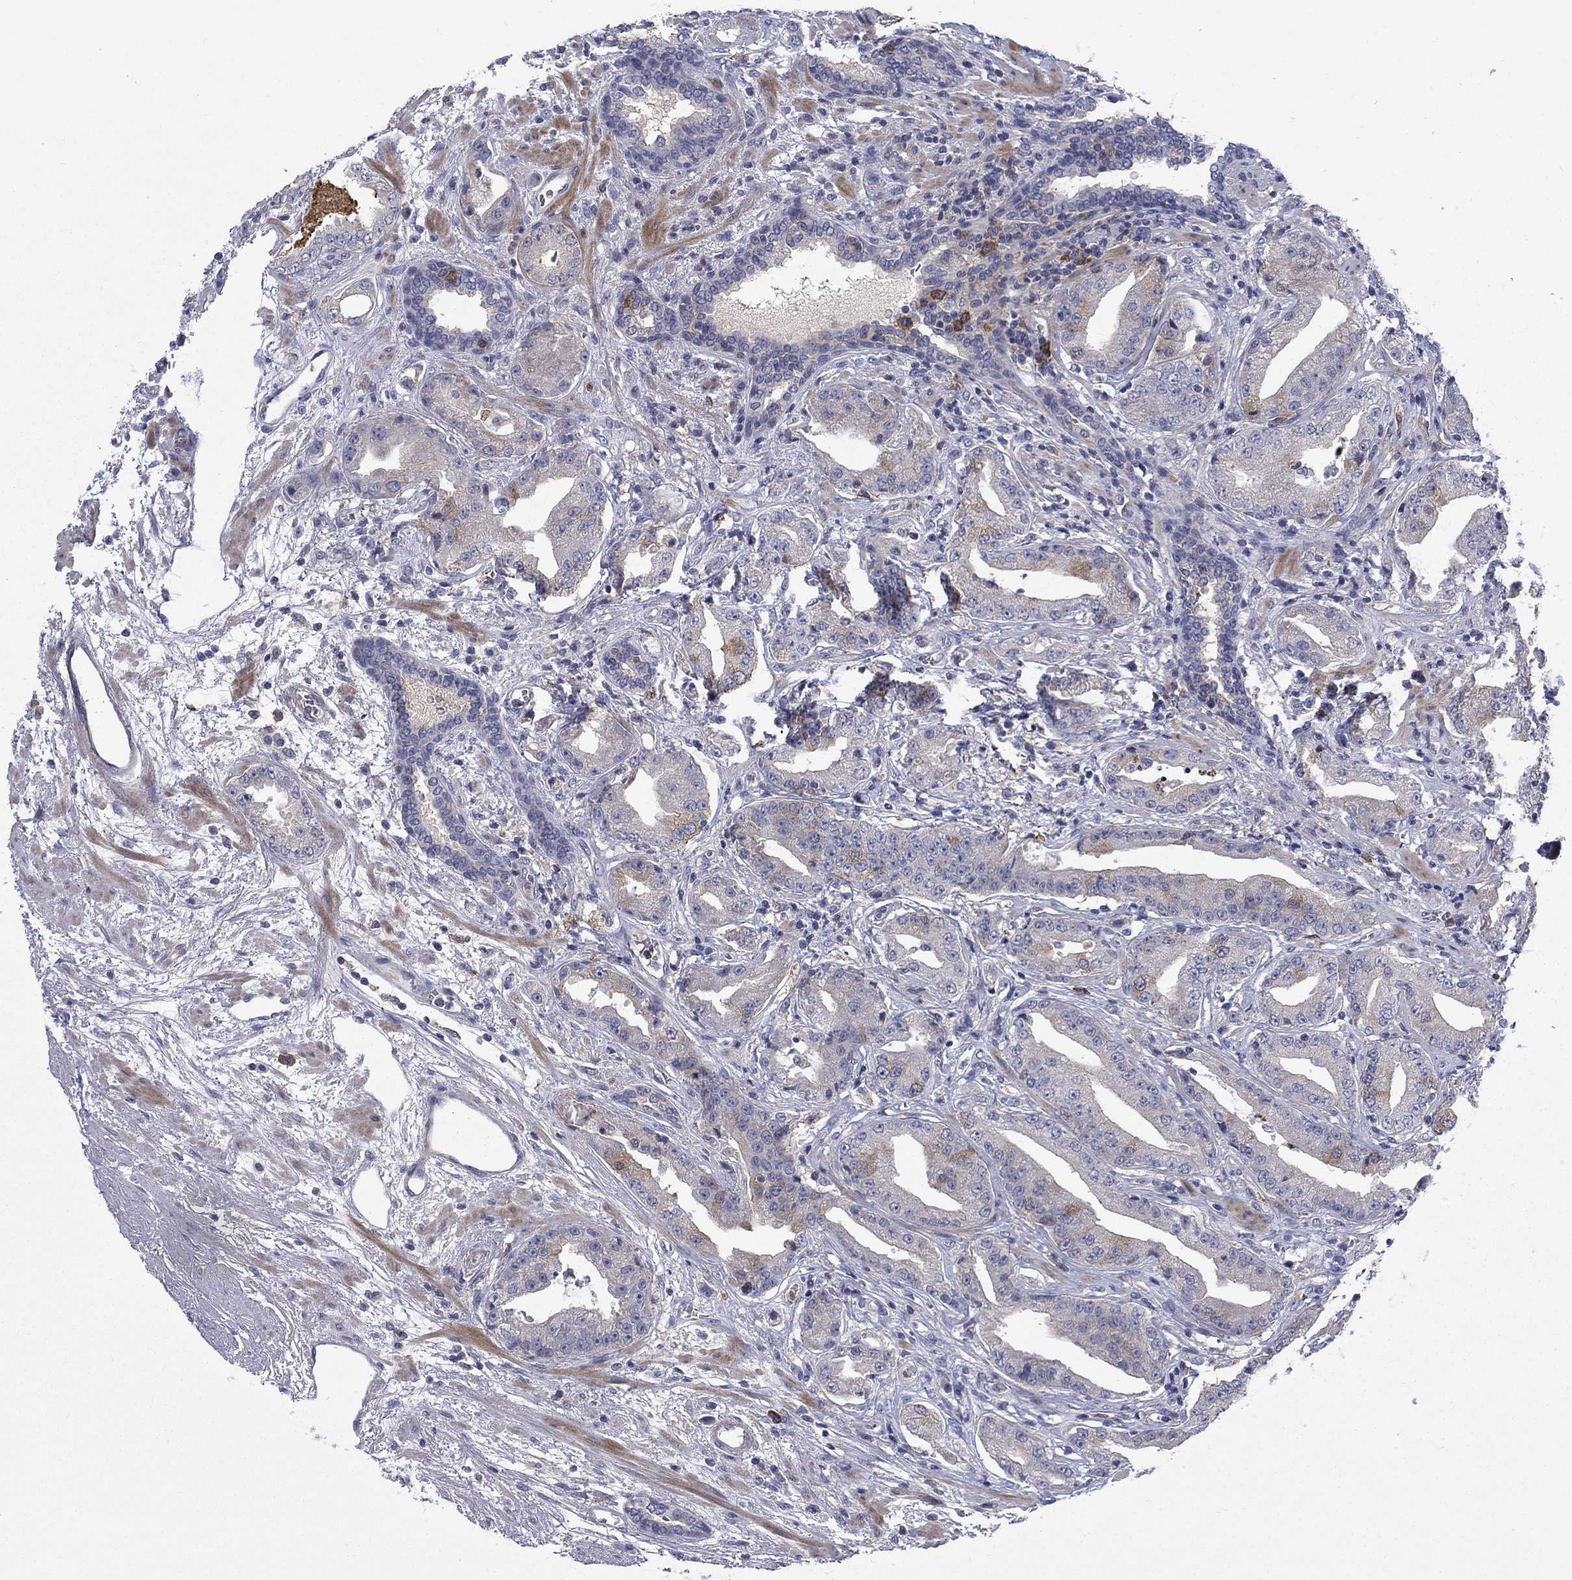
{"staining": {"intensity": "weak", "quantity": "<25%", "location": "cytoplasmic/membranous"}, "tissue": "prostate cancer", "cell_type": "Tumor cells", "image_type": "cancer", "snomed": [{"axis": "morphology", "description": "Adenocarcinoma, Low grade"}, {"axis": "topography", "description": "Prostate"}], "caption": "Prostate cancer (low-grade adenocarcinoma) stained for a protein using IHC exhibits no expression tumor cells.", "gene": "KIF15", "patient": {"sex": "male", "age": 62}}